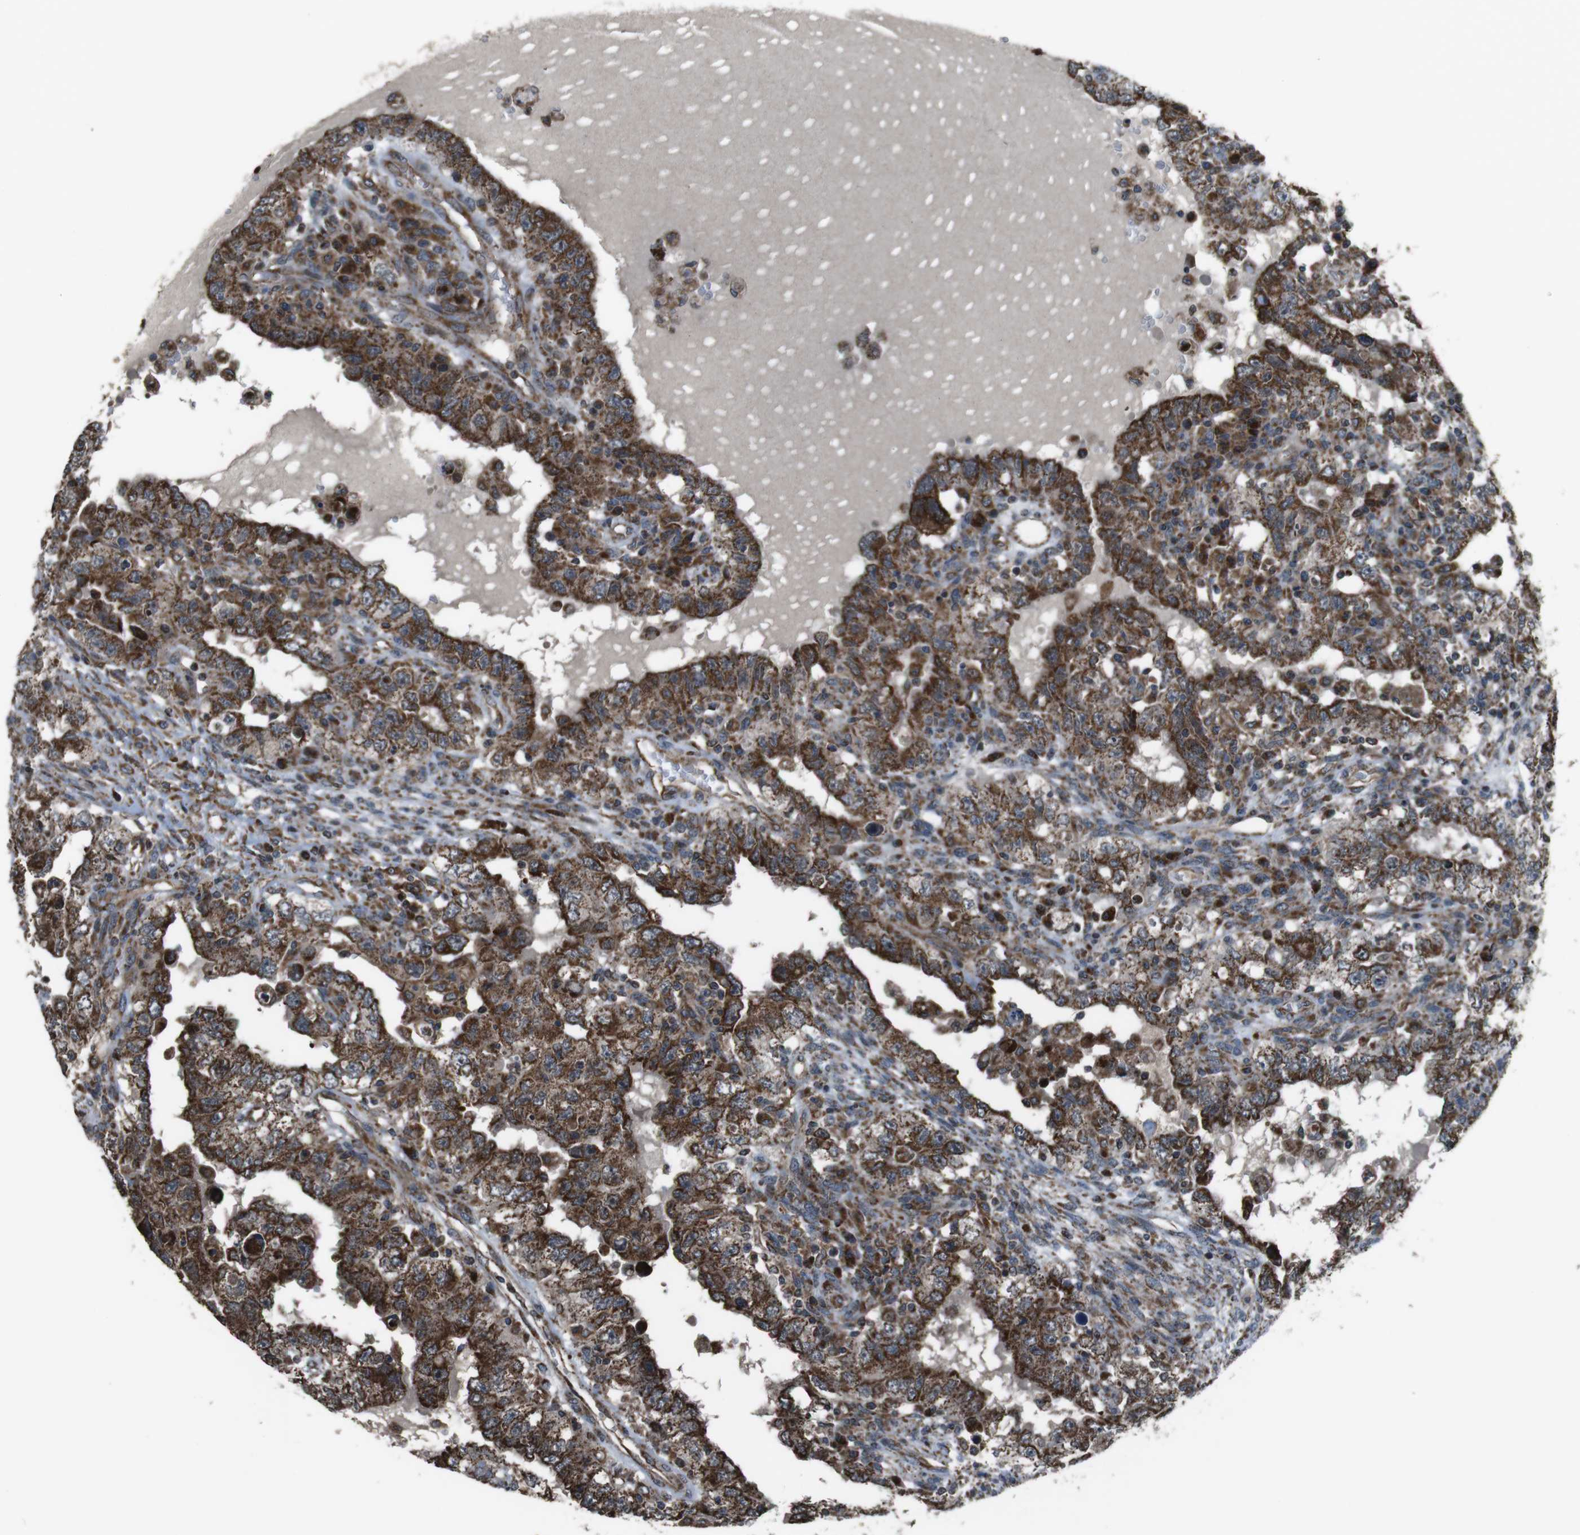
{"staining": {"intensity": "strong", "quantity": ">75%", "location": "cytoplasmic/membranous"}, "tissue": "testis cancer", "cell_type": "Tumor cells", "image_type": "cancer", "snomed": [{"axis": "morphology", "description": "Carcinoma, Embryonal, NOS"}, {"axis": "topography", "description": "Testis"}], "caption": "Strong cytoplasmic/membranous staining for a protein is seen in about >75% of tumor cells of testis cancer using immunohistochemistry (IHC).", "gene": "GIMAP8", "patient": {"sex": "male", "age": 26}}